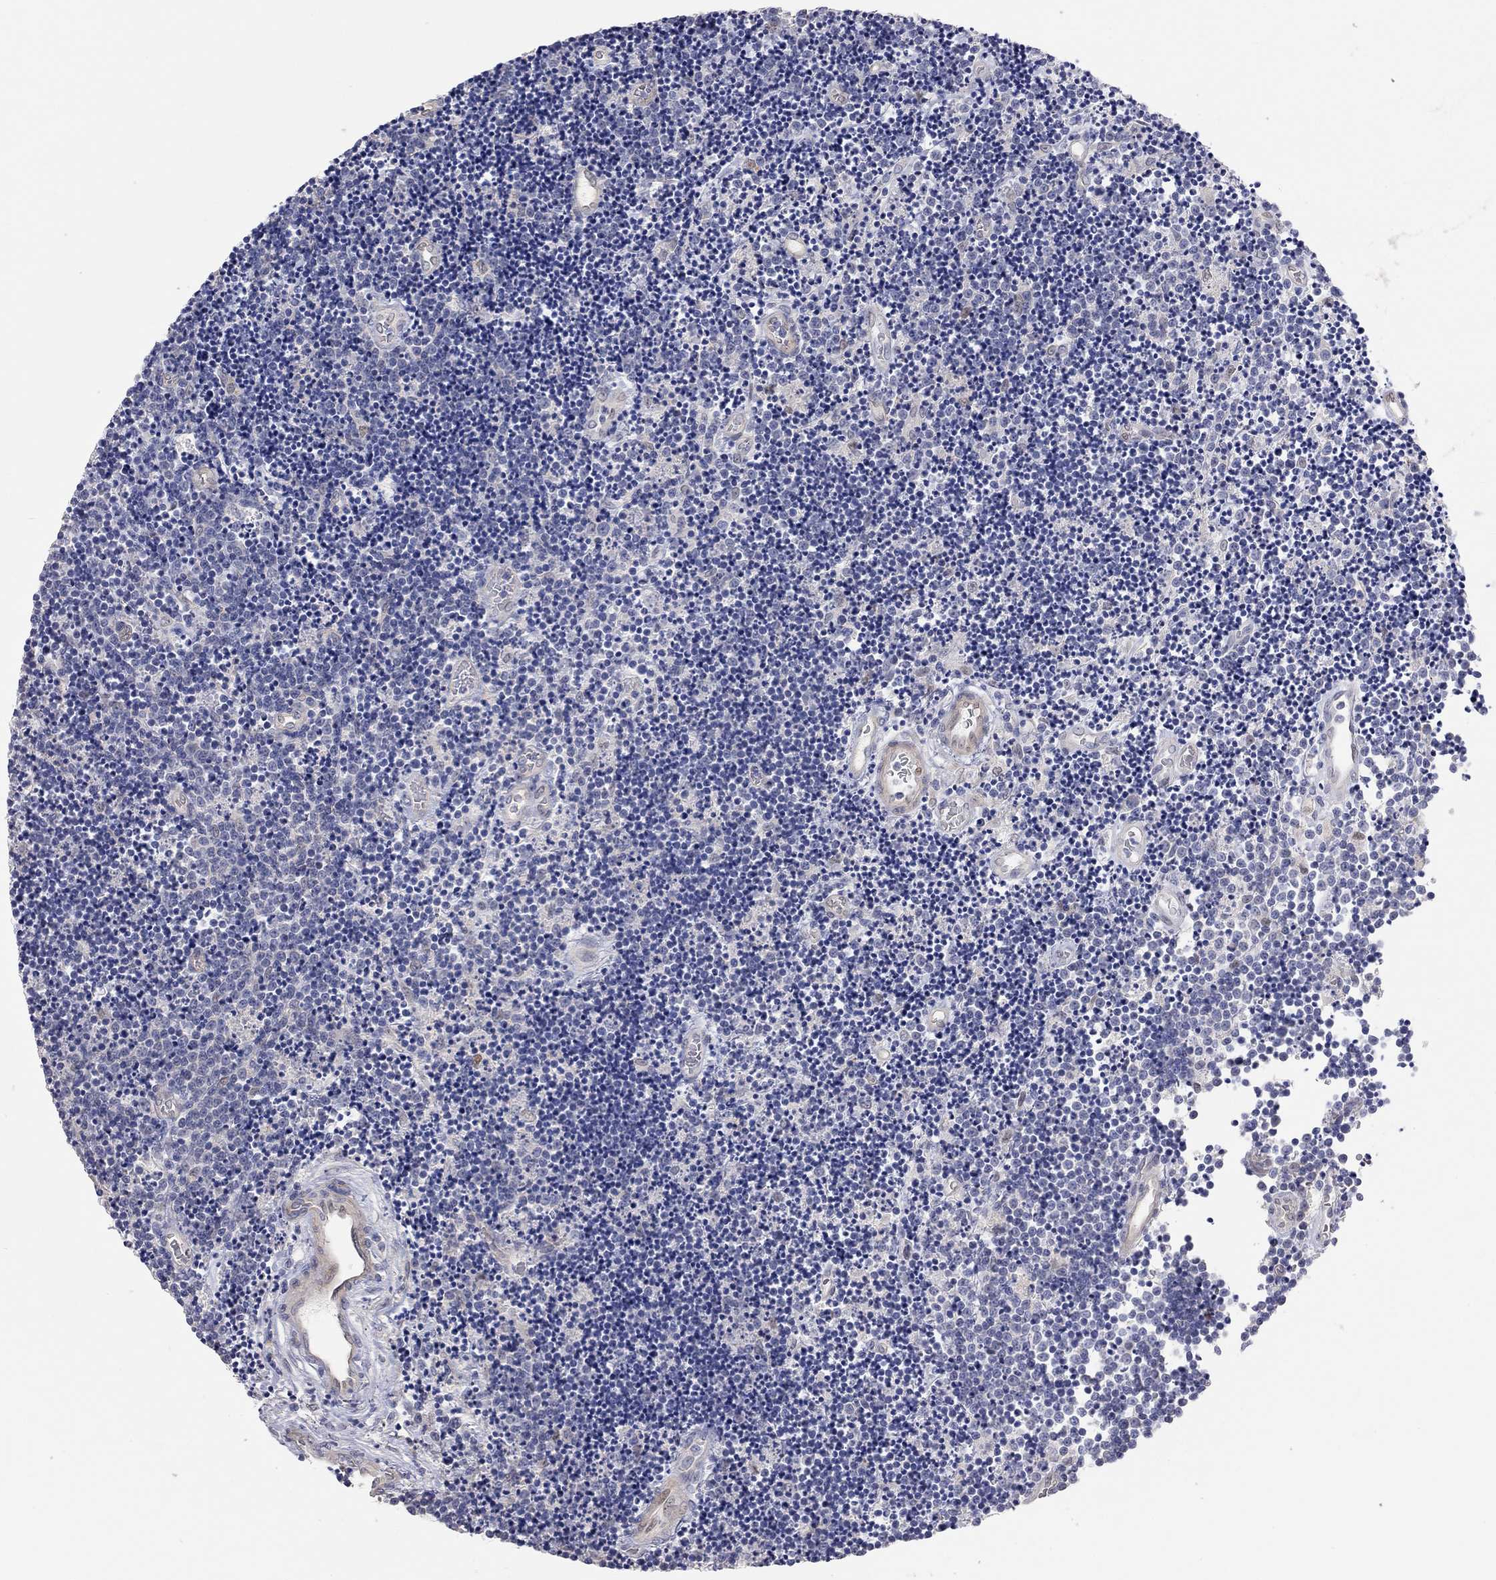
{"staining": {"intensity": "negative", "quantity": "none", "location": "none"}, "tissue": "lymphoma", "cell_type": "Tumor cells", "image_type": "cancer", "snomed": [{"axis": "morphology", "description": "Malignant lymphoma, non-Hodgkin's type, Low grade"}, {"axis": "topography", "description": "Brain"}], "caption": "DAB immunohistochemical staining of human lymphoma demonstrates no significant expression in tumor cells.", "gene": "PAPSS2", "patient": {"sex": "female", "age": 66}}